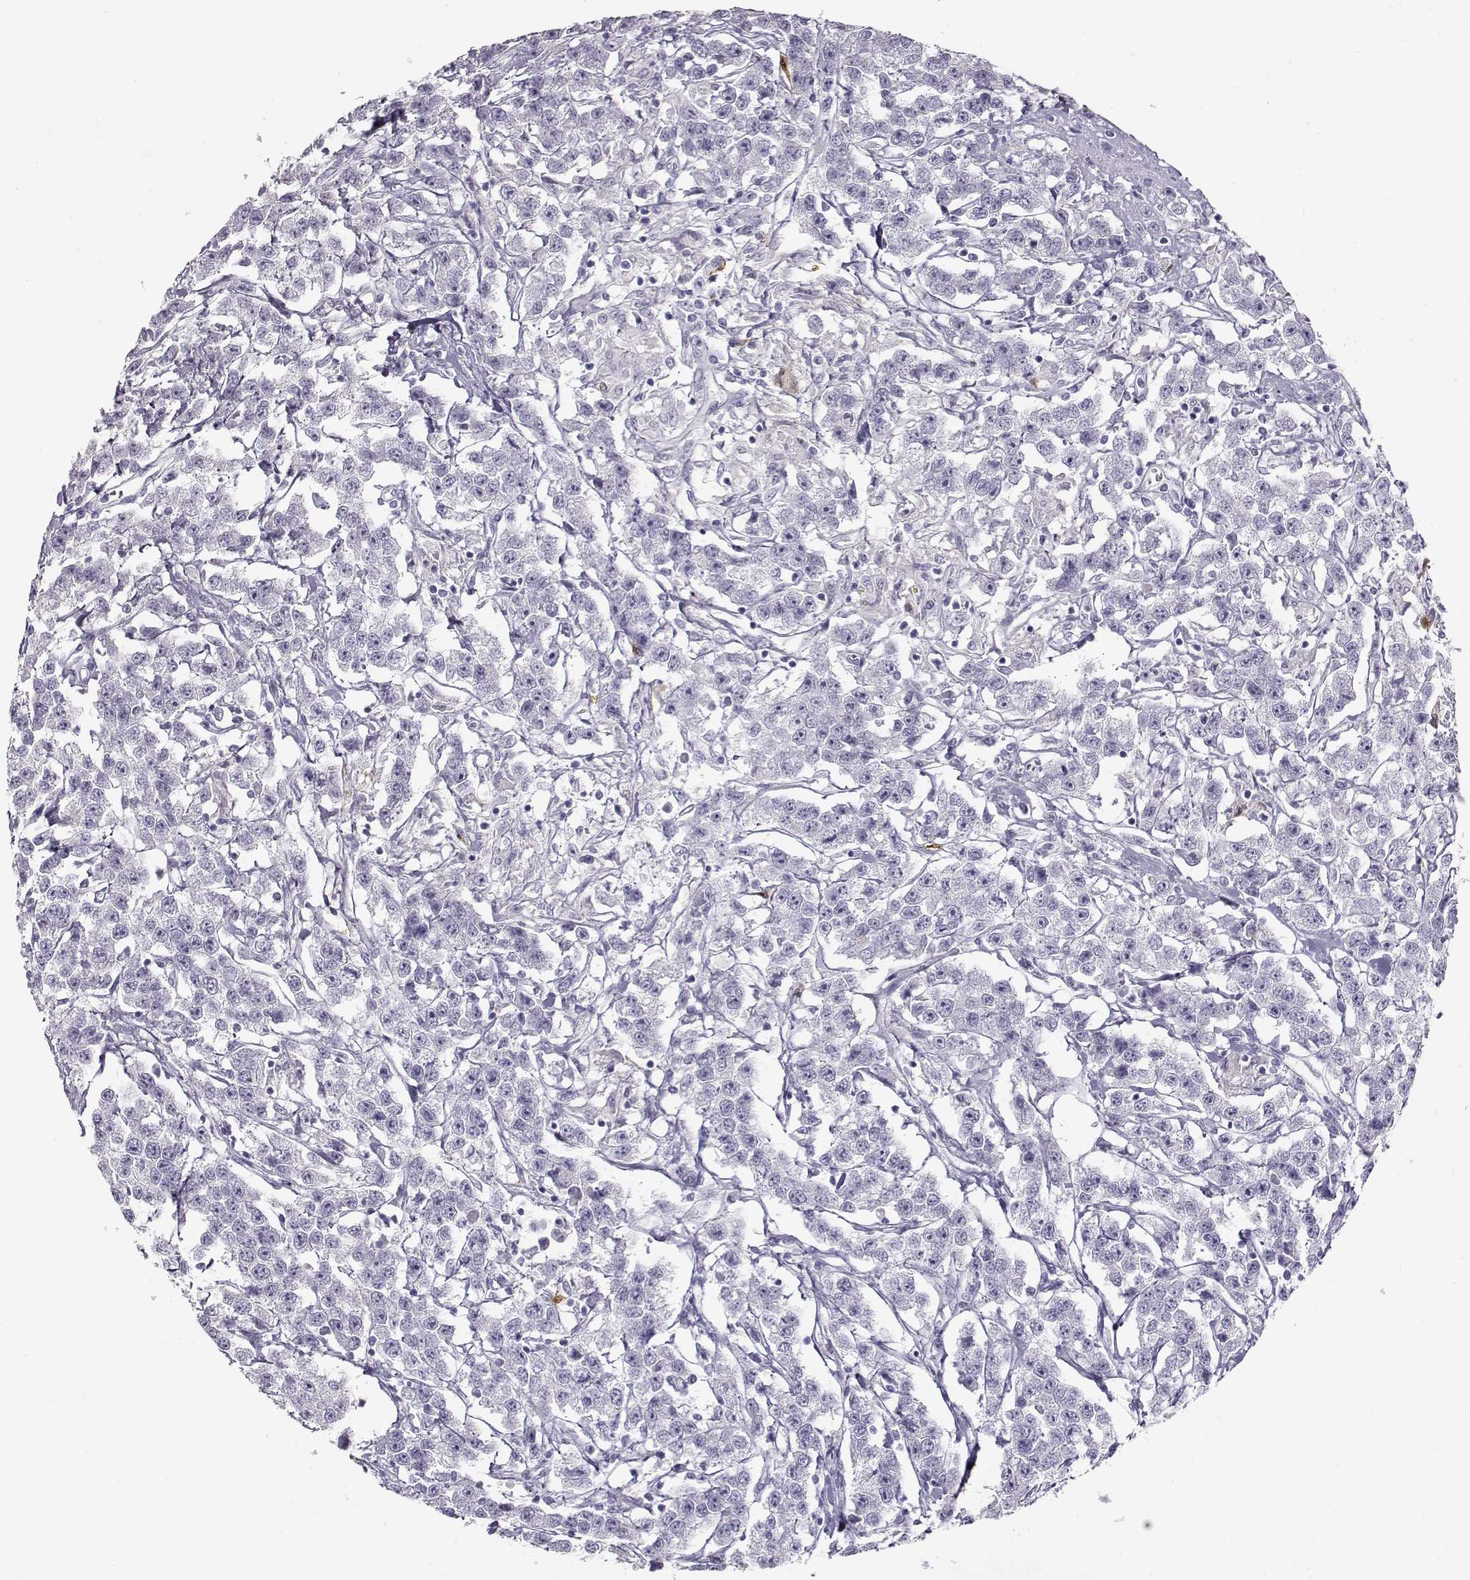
{"staining": {"intensity": "negative", "quantity": "none", "location": "none"}, "tissue": "testis cancer", "cell_type": "Tumor cells", "image_type": "cancer", "snomed": [{"axis": "morphology", "description": "Seminoma, NOS"}, {"axis": "topography", "description": "Testis"}], "caption": "A histopathology image of testis seminoma stained for a protein displays no brown staining in tumor cells.", "gene": "S100B", "patient": {"sex": "male", "age": 59}}